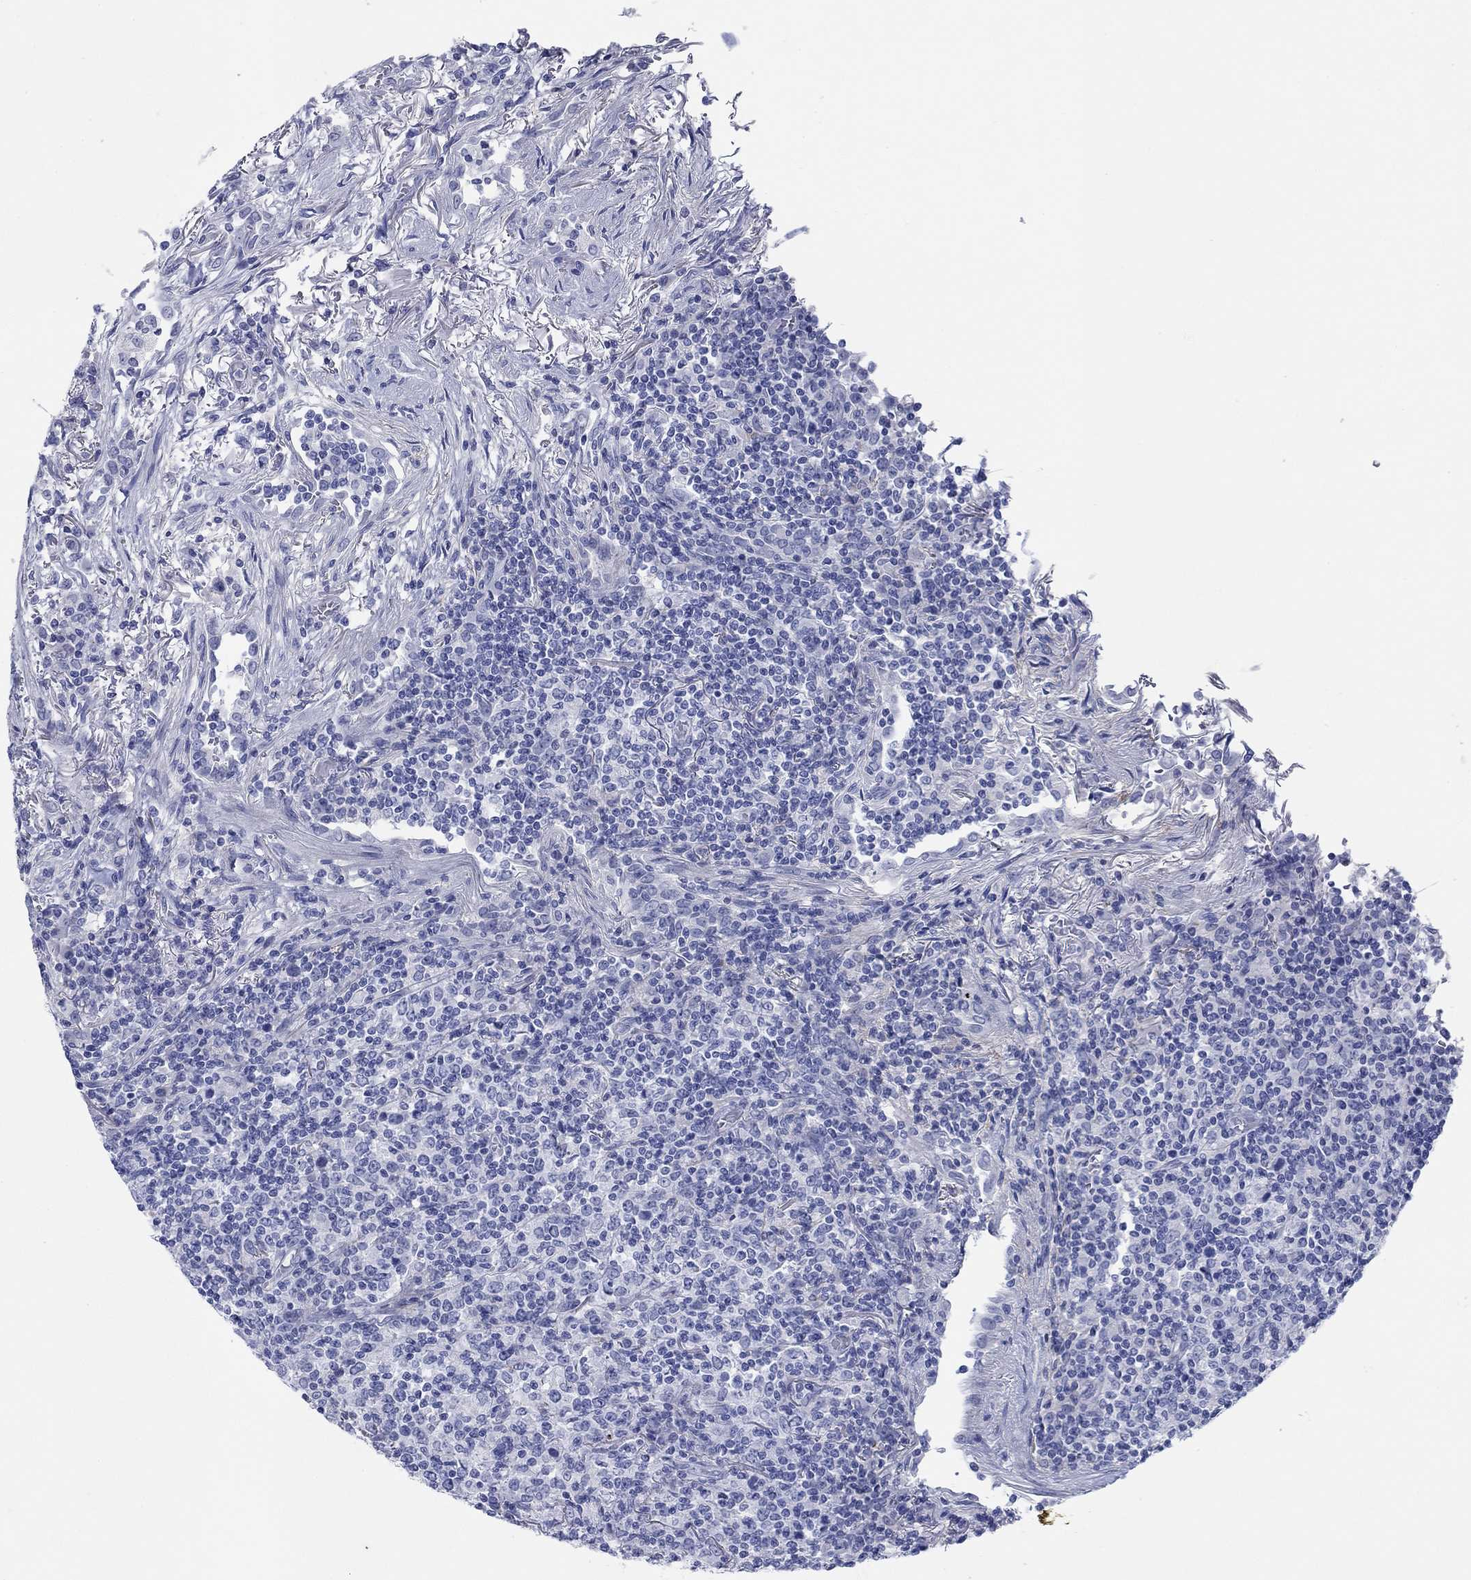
{"staining": {"intensity": "negative", "quantity": "none", "location": "none"}, "tissue": "lymphoma", "cell_type": "Tumor cells", "image_type": "cancer", "snomed": [{"axis": "morphology", "description": "Malignant lymphoma, non-Hodgkin's type, High grade"}, {"axis": "topography", "description": "Lung"}], "caption": "A photomicrograph of human high-grade malignant lymphoma, non-Hodgkin's type is negative for staining in tumor cells.", "gene": "PDYN", "patient": {"sex": "male", "age": 79}}